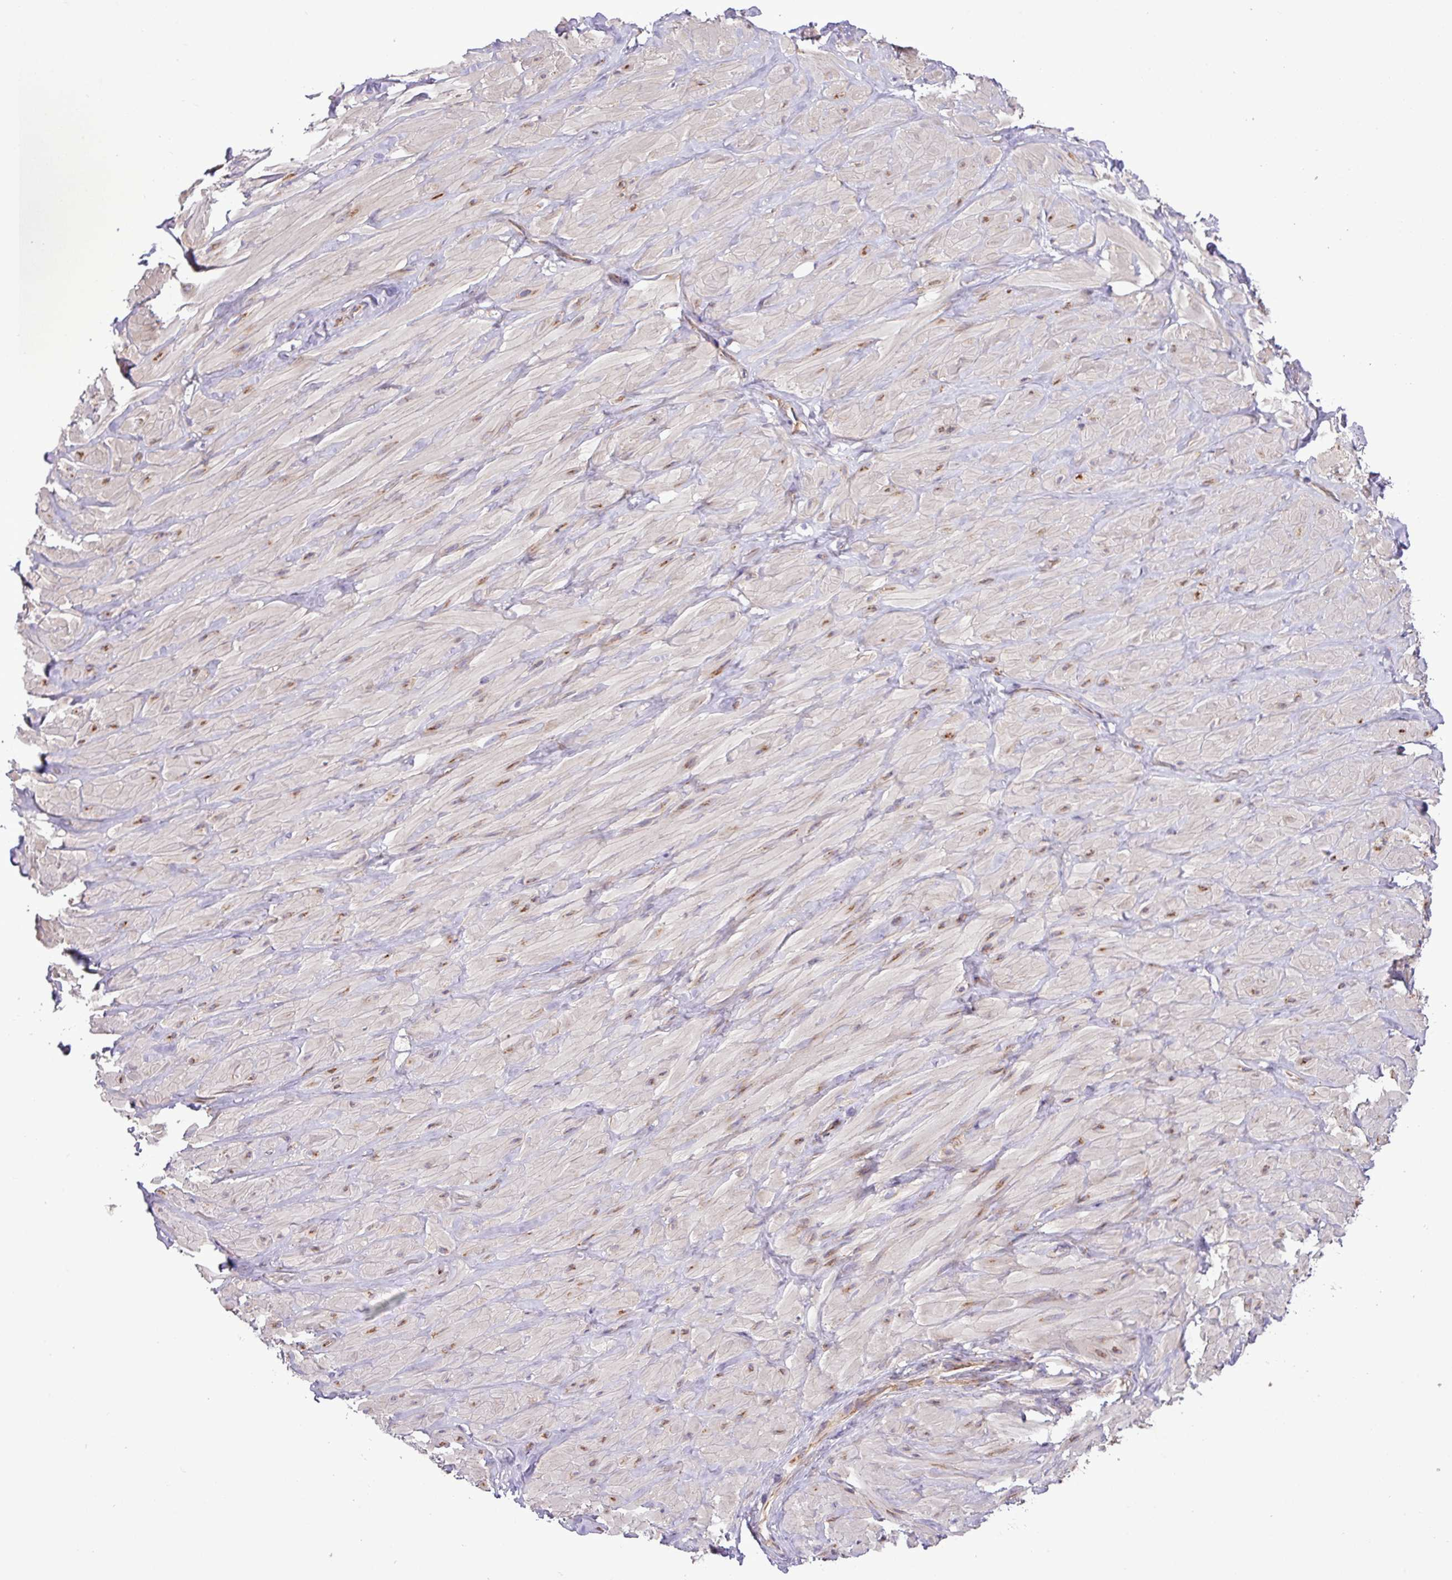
{"staining": {"intensity": "moderate", "quantity": "<25%", "location": "cytoplasmic/membranous"}, "tissue": "soft tissue", "cell_type": "Chondrocytes", "image_type": "normal", "snomed": [{"axis": "morphology", "description": "Normal tissue, NOS"}, {"axis": "topography", "description": "Soft tissue"}, {"axis": "topography", "description": "Vascular tissue"}], "caption": "This histopathology image demonstrates immunohistochemistry (IHC) staining of normal human soft tissue, with low moderate cytoplasmic/membranous positivity in about <25% of chondrocytes.", "gene": "RPL13", "patient": {"sex": "male", "age": 41}}